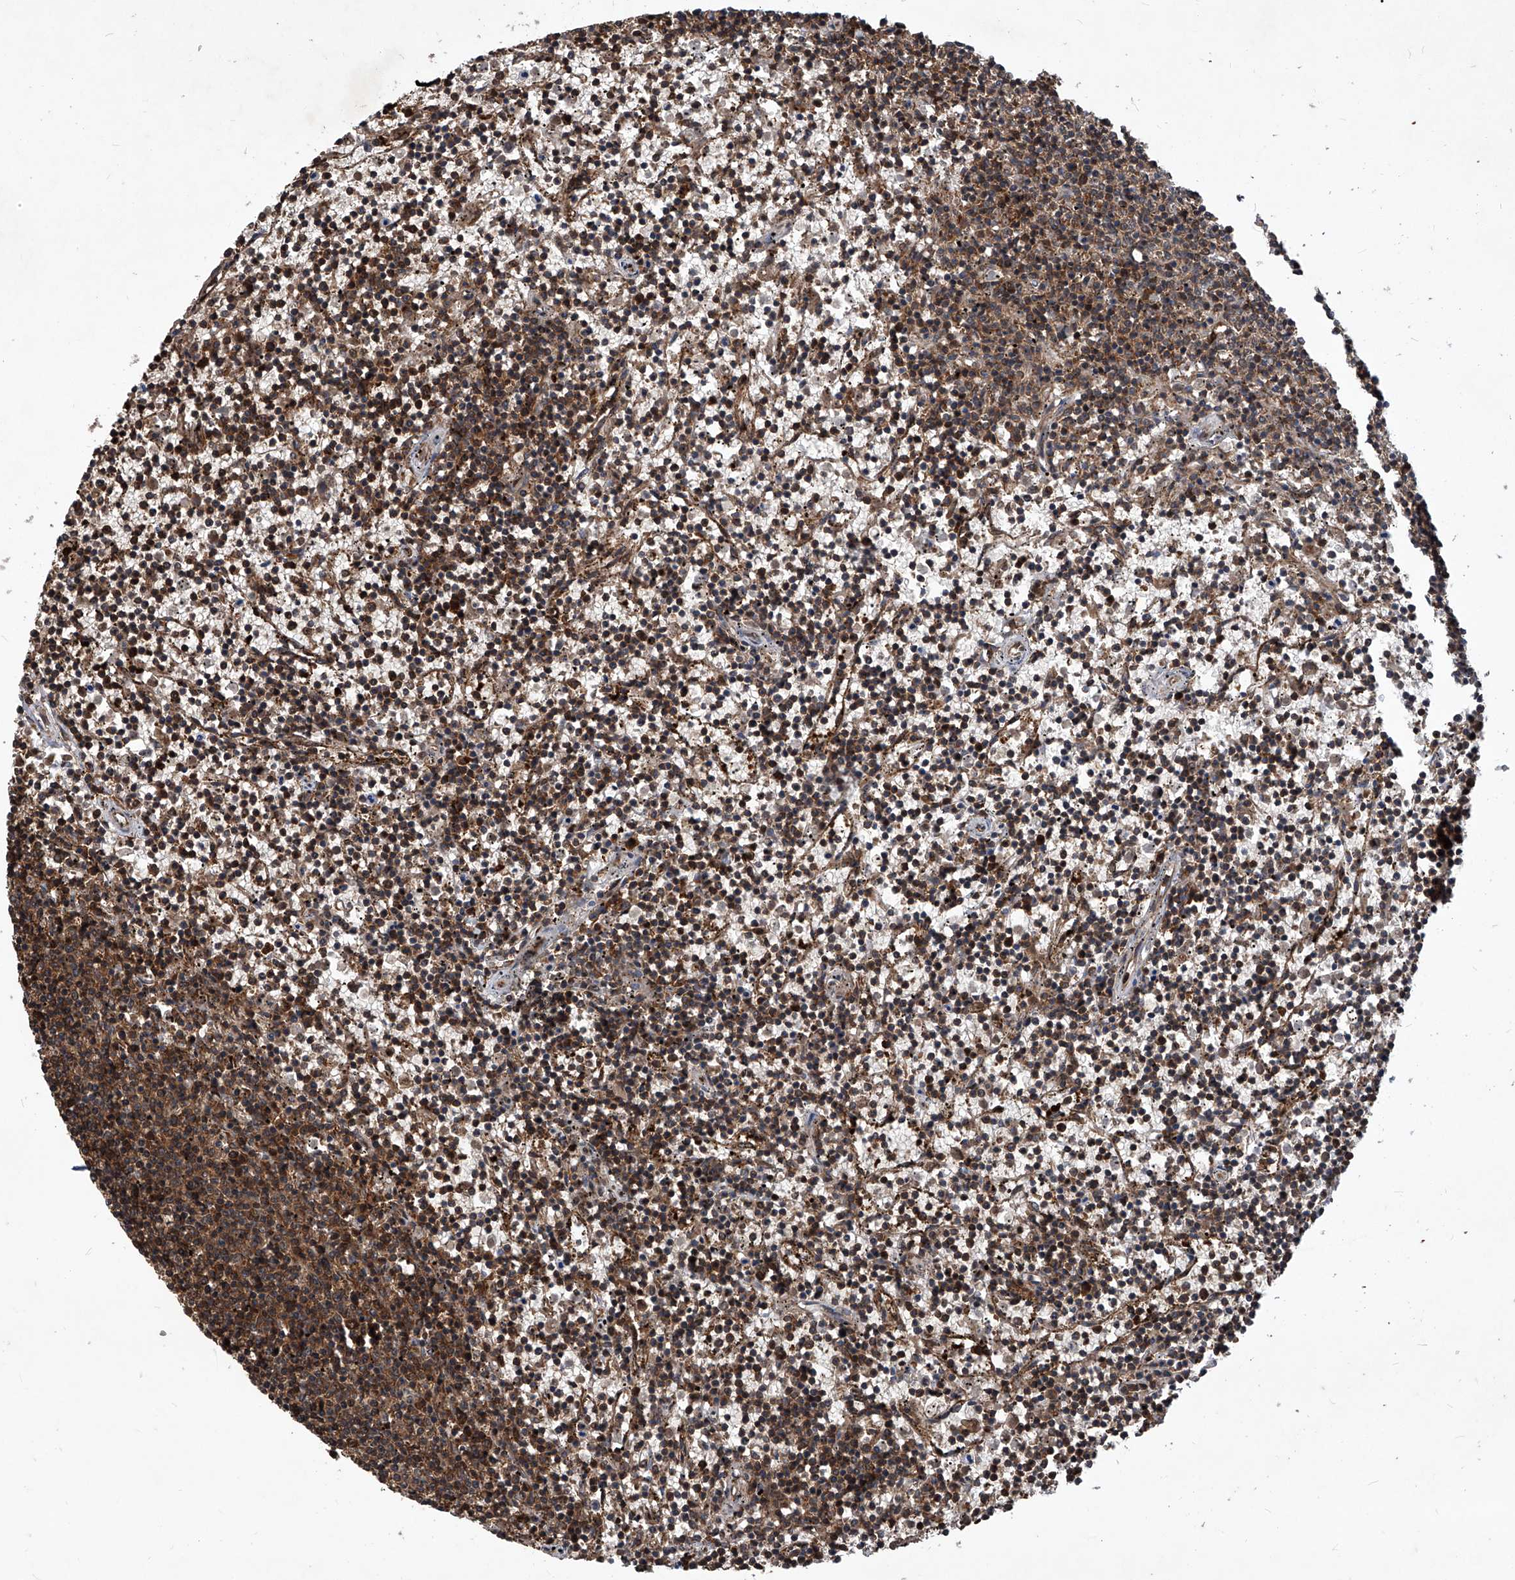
{"staining": {"intensity": "moderate", "quantity": ">75%", "location": "nuclear"}, "tissue": "lymphoma", "cell_type": "Tumor cells", "image_type": "cancer", "snomed": [{"axis": "morphology", "description": "Malignant lymphoma, non-Hodgkin's type, Low grade"}, {"axis": "topography", "description": "Spleen"}], "caption": "About >75% of tumor cells in lymphoma demonstrate moderate nuclear protein positivity as visualized by brown immunohistochemical staining.", "gene": "PSMB1", "patient": {"sex": "female", "age": 50}}